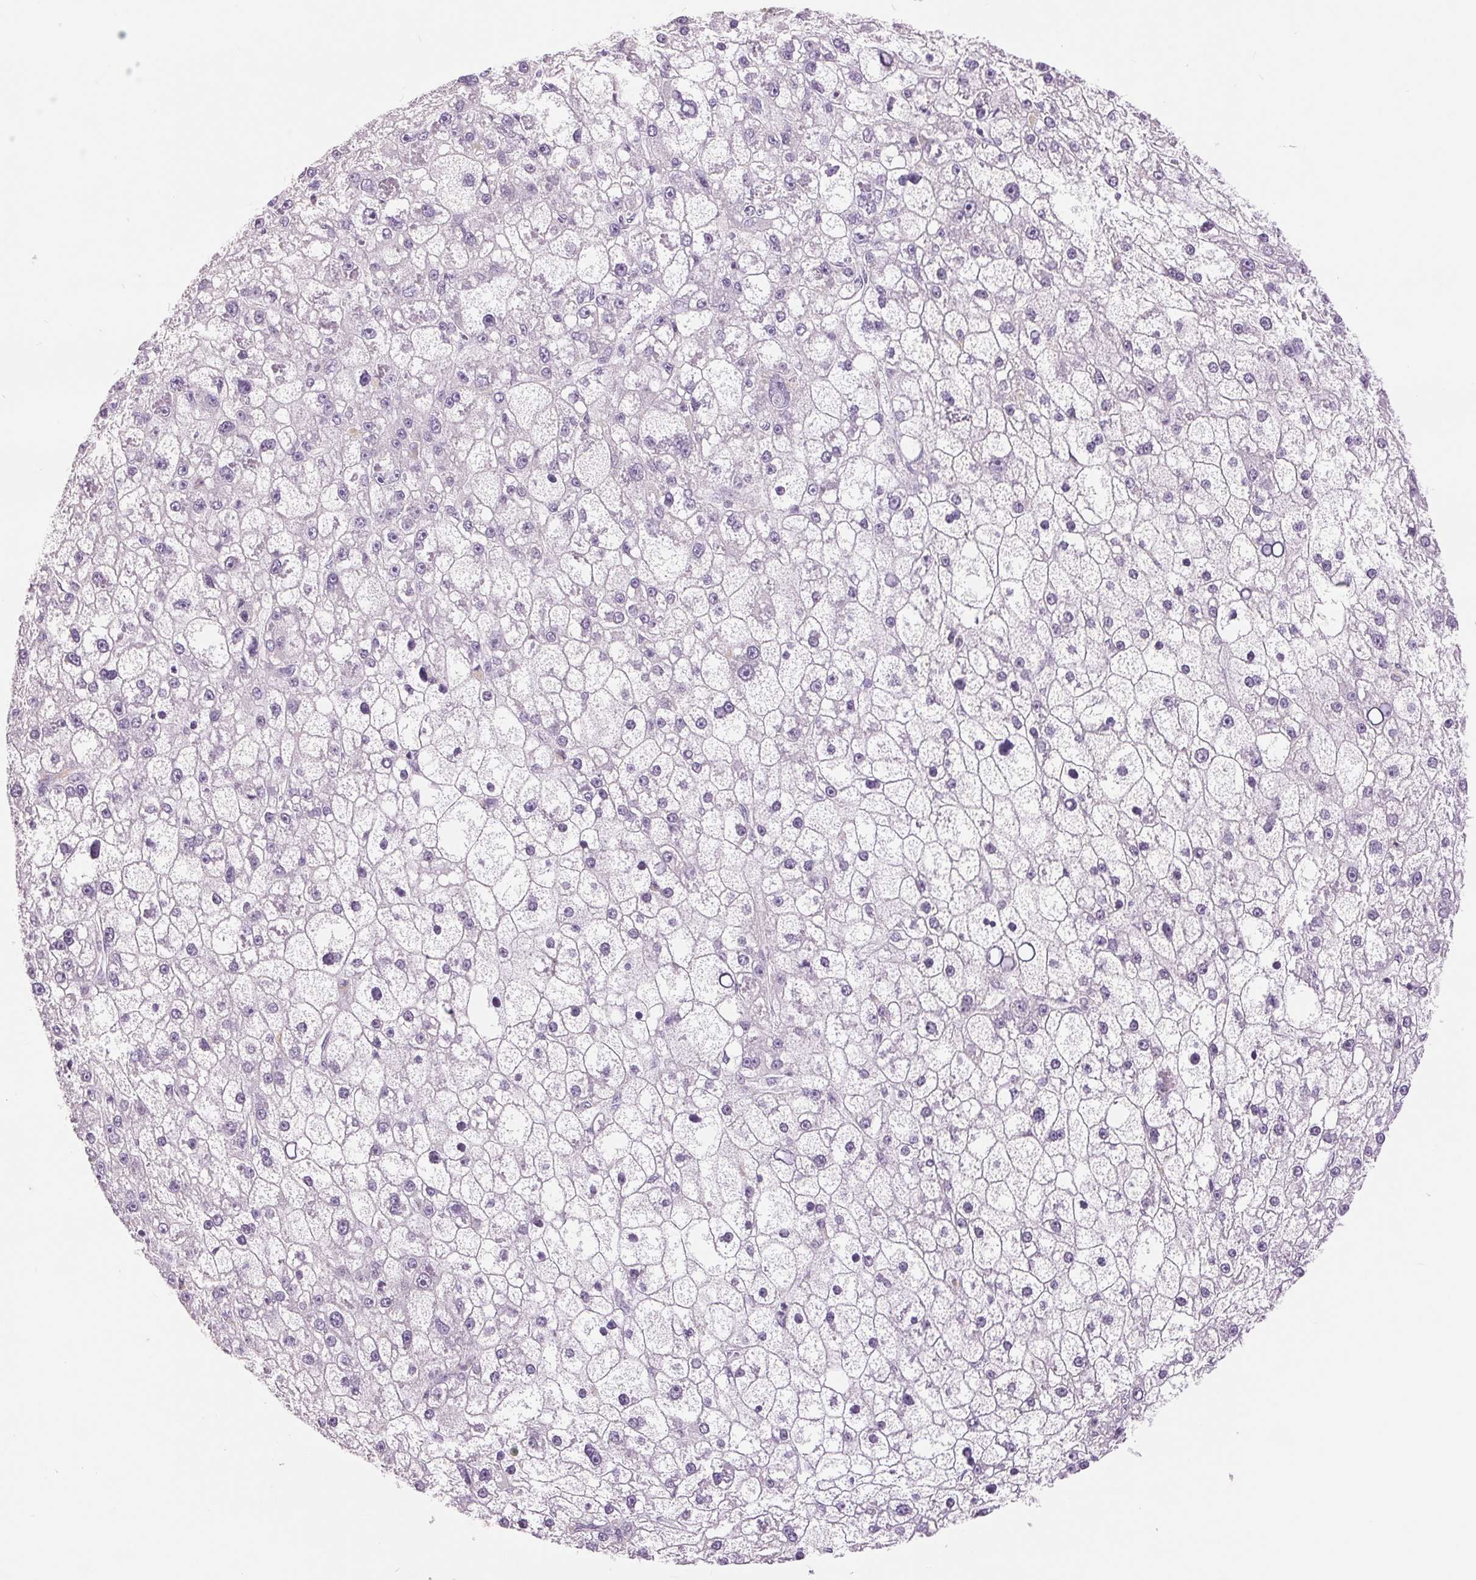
{"staining": {"intensity": "negative", "quantity": "none", "location": "none"}, "tissue": "liver cancer", "cell_type": "Tumor cells", "image_type": "cancer", "snomed": [{"axis": "morphology", "description": "Carcinoma, Hepatocellular, NOS"}, {"axis": "topography", "description": "Liver"}], "caption": "DAB (3,3'-diaminobenzidine) immunohistochemical staining of liver cancer (hepatocellular carcinoma) exhibits no significant expression in tumor cells.", "gene": "FXYD4", "patient": {"sex": "male", "age": 67}}